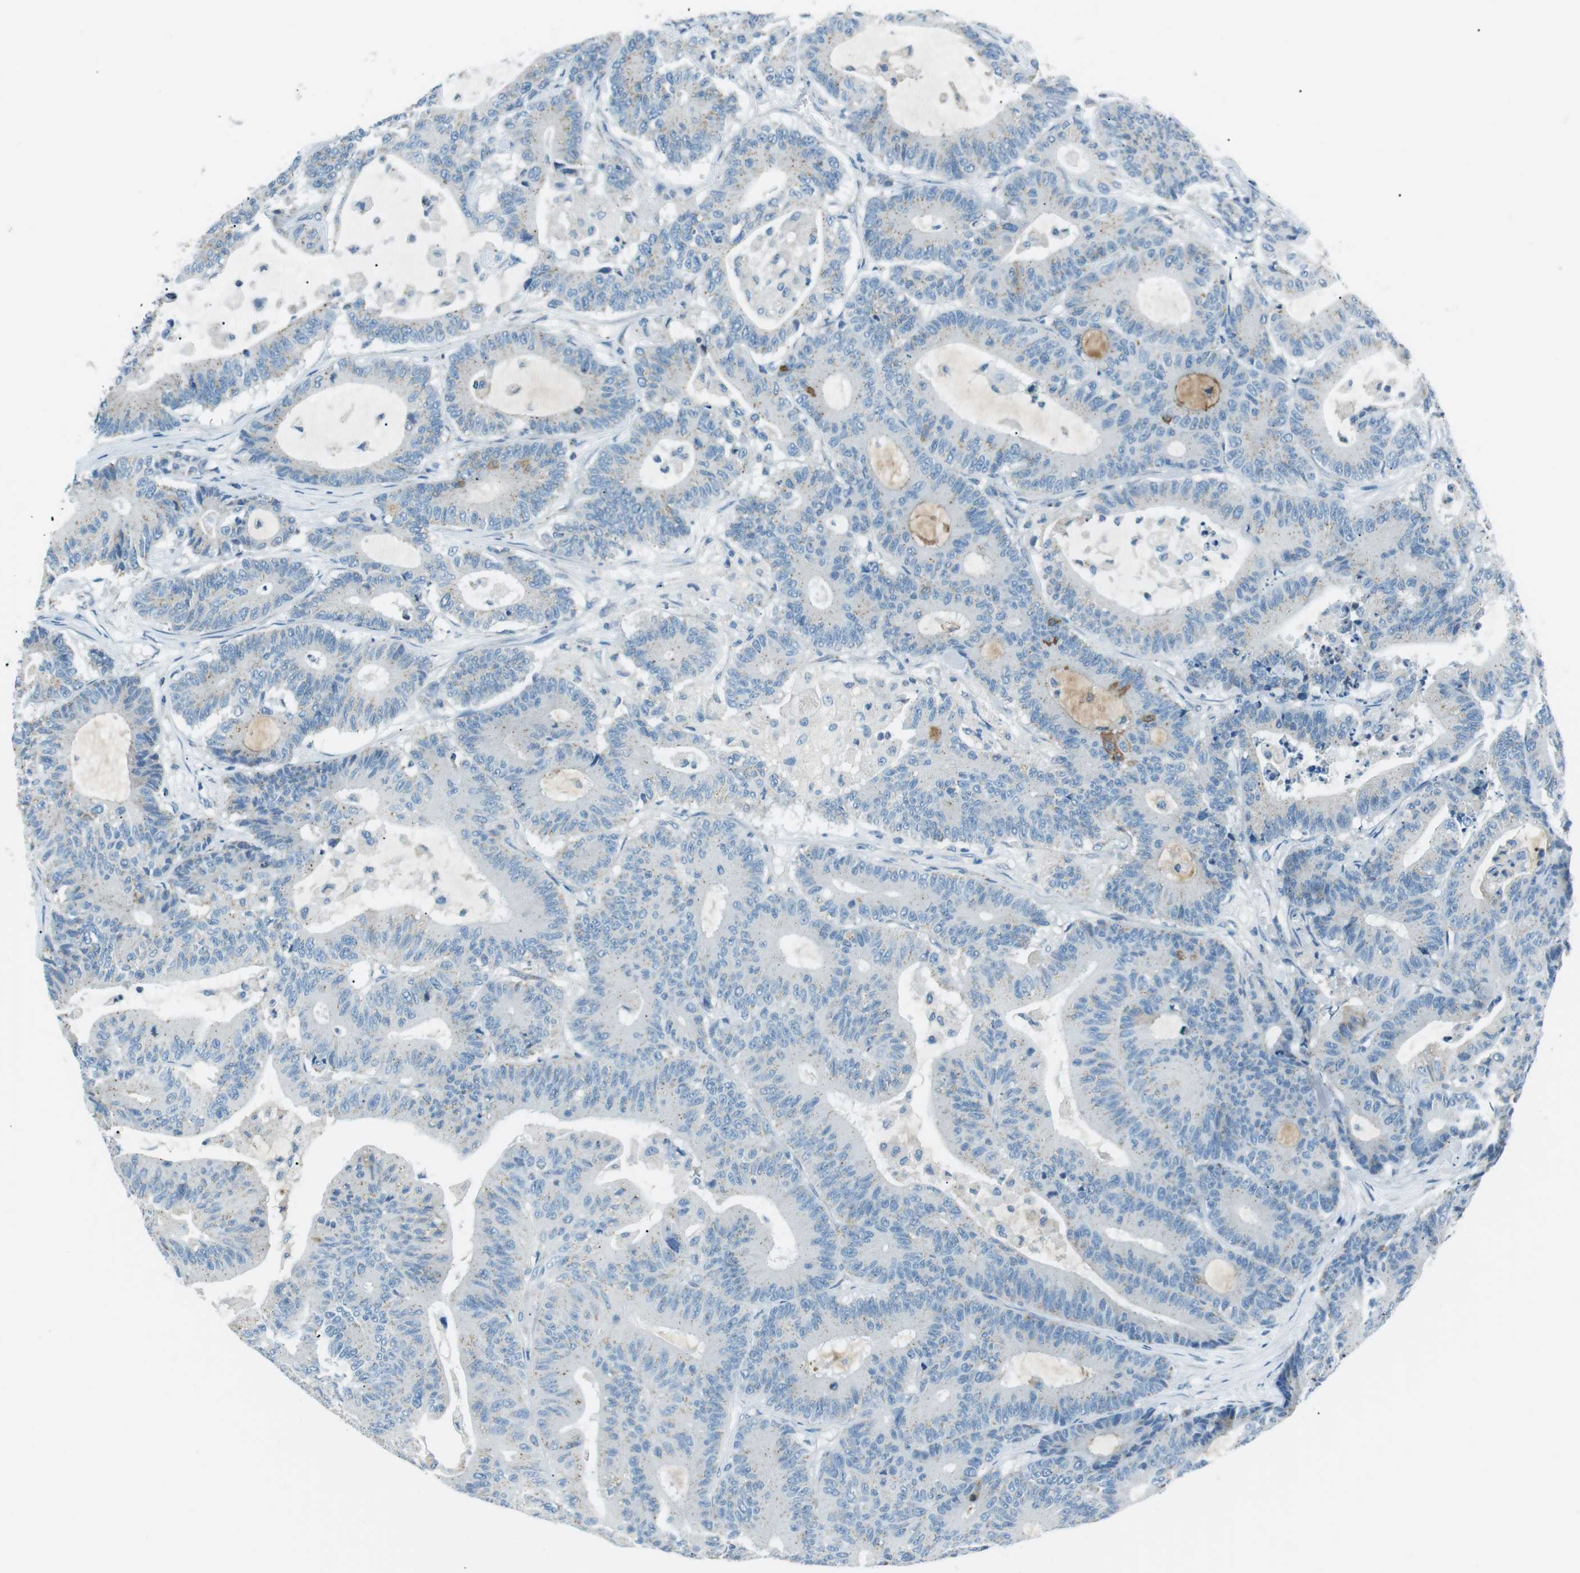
{"staining": {"intensity": "negative", "quantity": "none", "location": "none"}, "tissue": "colorectal cancer", "cell_type": "Tumor cells", "image_type": "cancer", "snomed": [{"axis": "morphology", "description": "Adenocarcinoma, NOS"}, {"axis": "topography", "description": "Colon"}], "caption": "IHC histopathology image of neoplastic tissue: human adenocarcinoma (colorectal) stained with DAB (3,3'-diaminobenzidine) demonstrates no significant protein staining in tumor cells.", "gene": "FAM3B", "patient": {"sex": "female", "age": 84}}